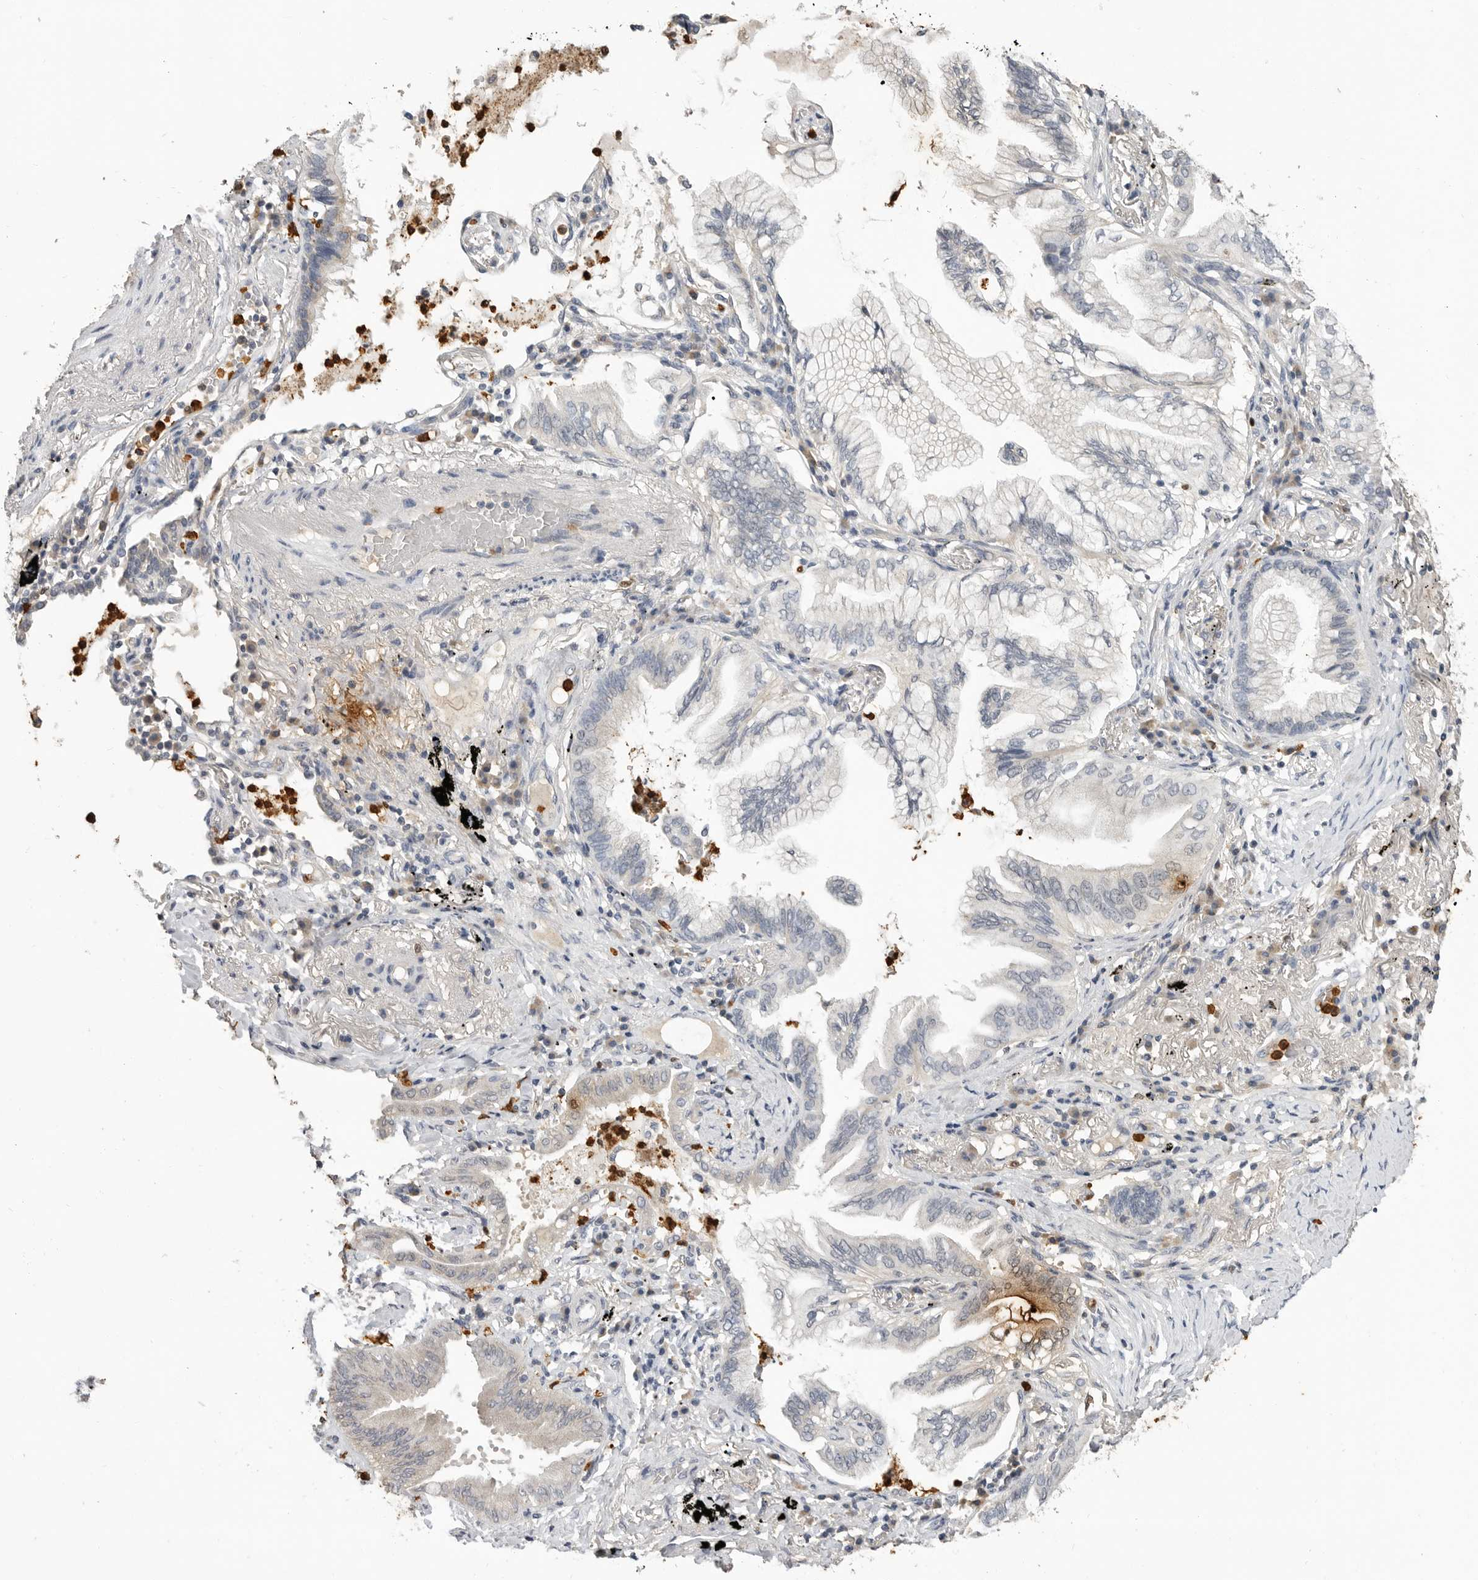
{"staining": {"intensity": "weak", "quantity": "25%-75%", "location": "cytoplasmic/membranous"}, "tissue": "lung cancer", "cell_type": "Tumor cells", "image_type": "cancer", "snomed": [{"axis": "morphology", "description": "Adenocarcinoma, NOS"}, {"axis": "topography", "description": "Lung"}], "caption": "High-power microscopy captured an IHC micrograph of lung cancer (adenocarcinoma), revealing weak cytoplasmic/membranous expression in about 25%-75% of tumor cells.", "gene": "LTBR", "patient": {"sex": "female", "age": 70}}